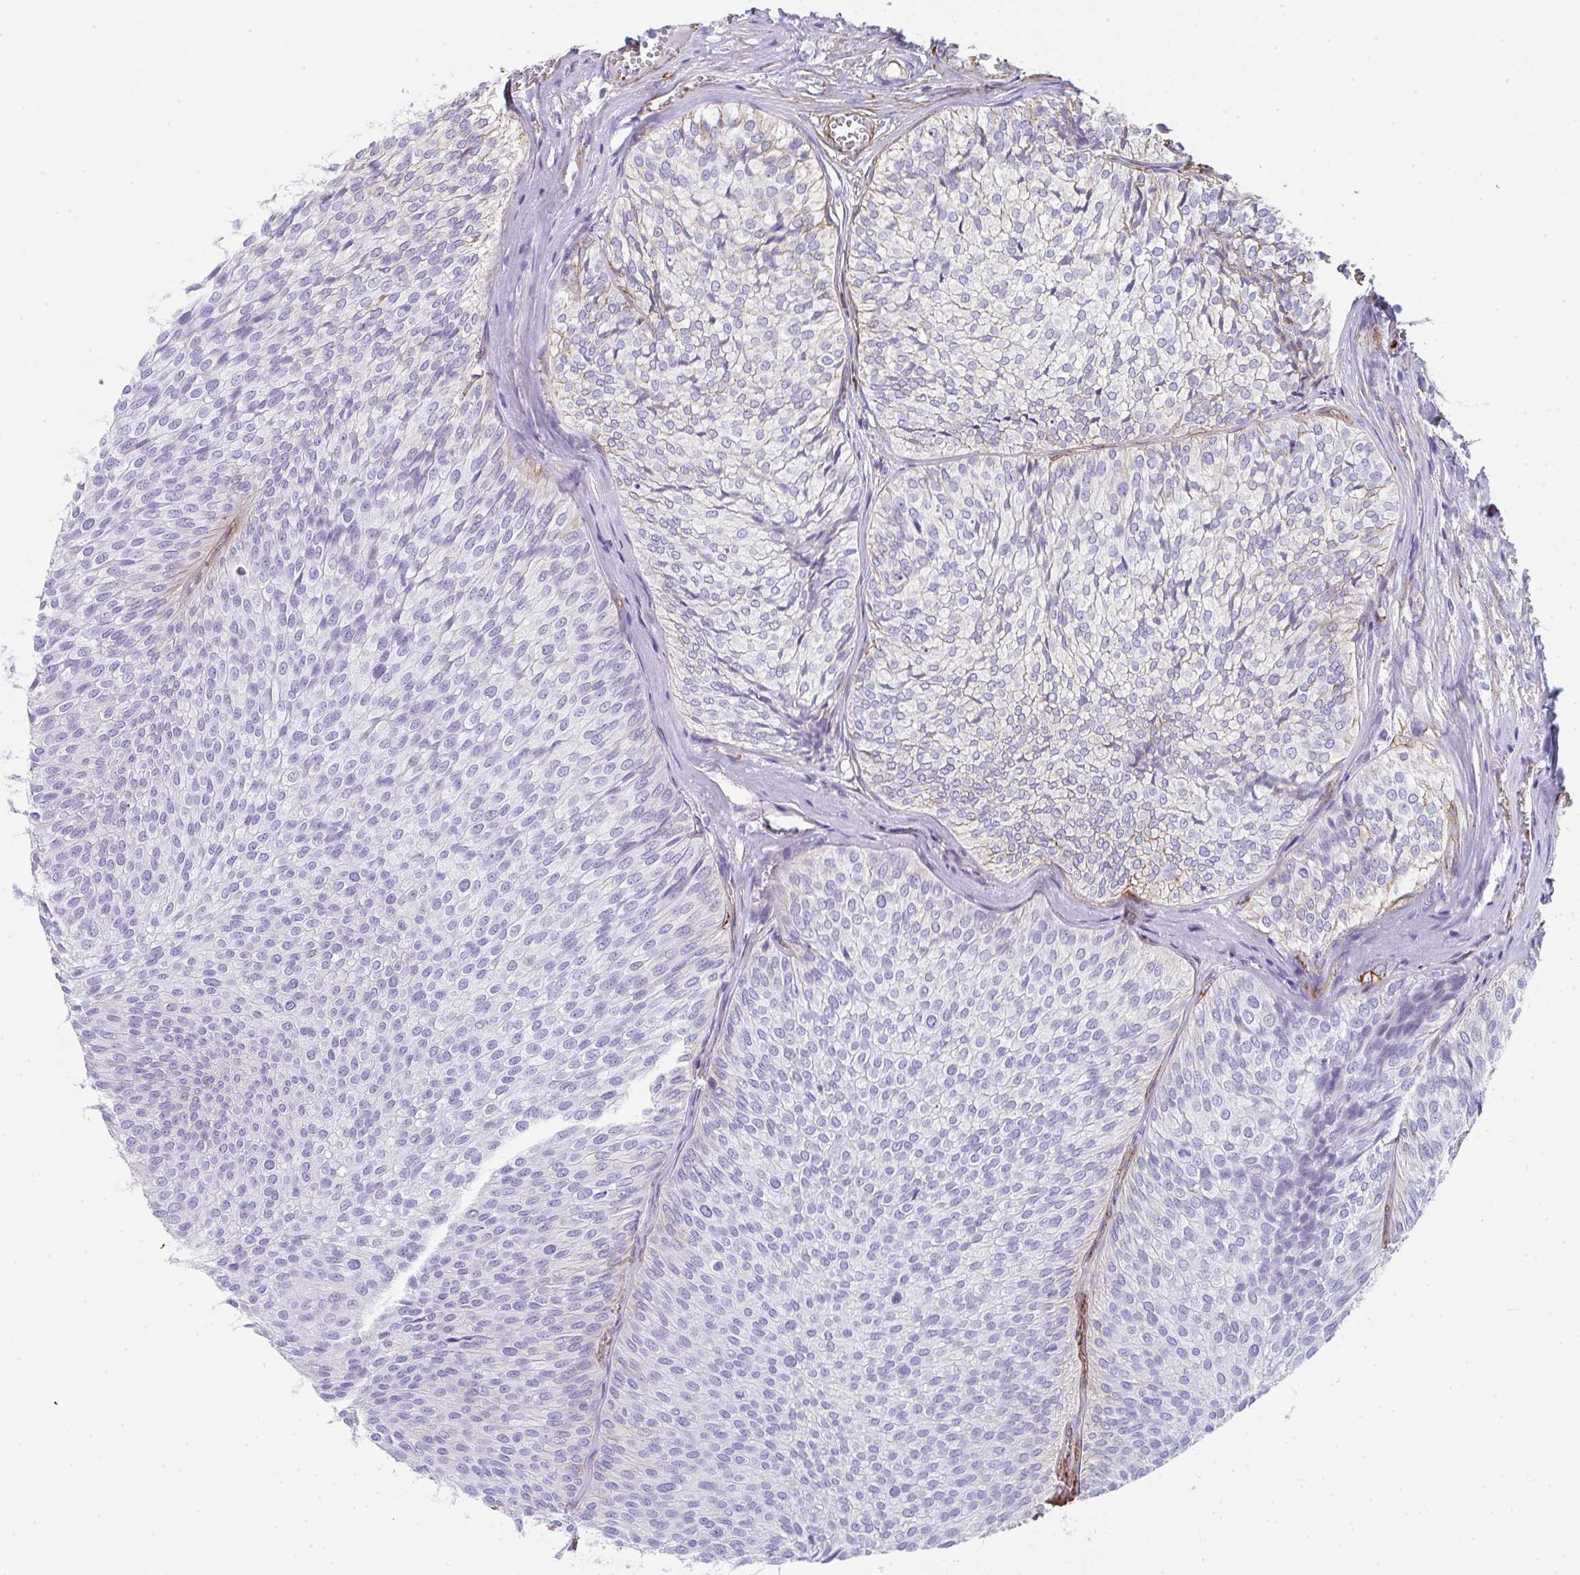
{"staining": {"intensity": "negative", "quantity": "none", "location": "none"}, "tissue": "urothelial cancer", "cell_type": "Tumor cells", "image_type": "cancer", "snomed": [{"axis": "morphology", "description": "Urothelial carcinoma, Low grade"}, {"axis": "topography", "description": "Urinary bladder"}], "caption": "Protein analysis of urothelial cancer reveals no significant positivity in tumor cells.", "gene": "DBN1", "patient": {"sex": "male", "age": 91}}